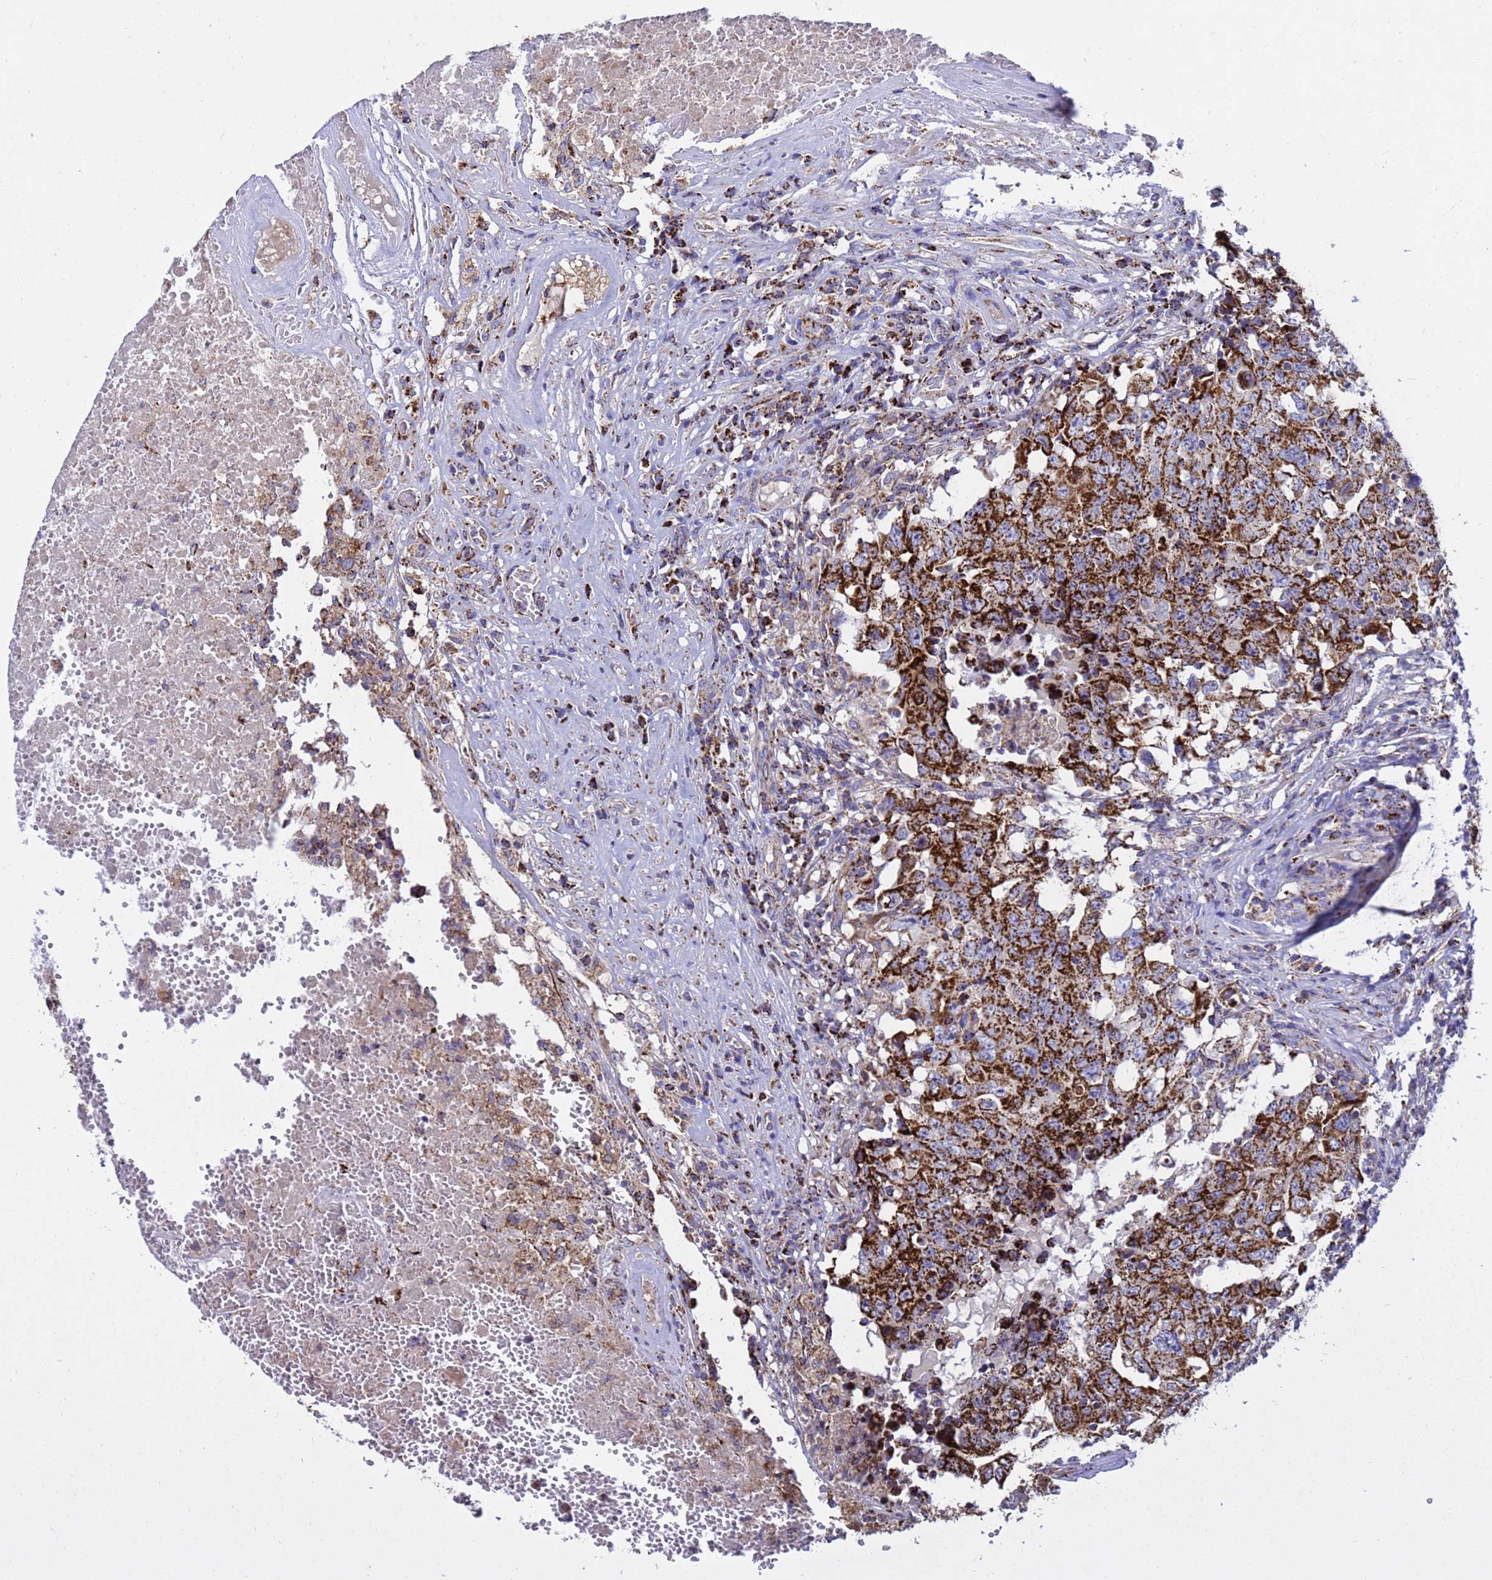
{"staining": {"intensity": "strong", "quantity": ">75%", "location": "cytoplasmic/membranous"}, "tissue": "testis cancer", "cell_type": "Tumor cells", "image_type": "cancer", "snomed": [{"axis": "morphology", "description": "Carcinoma, Embryonal, NOS"}, {"axis": "topography", "description": "Testis"}], "caption": "A high-resolution photomicrograph shows immunohistochemistry (IHC) staining of embryonal carcinoma (testis), which shows strong cytoplasmic/membranous expression in approximately >75% of tumor cells.", "gene": "TUBGCP3", "patient": {"sex": "male", "age": 26}}